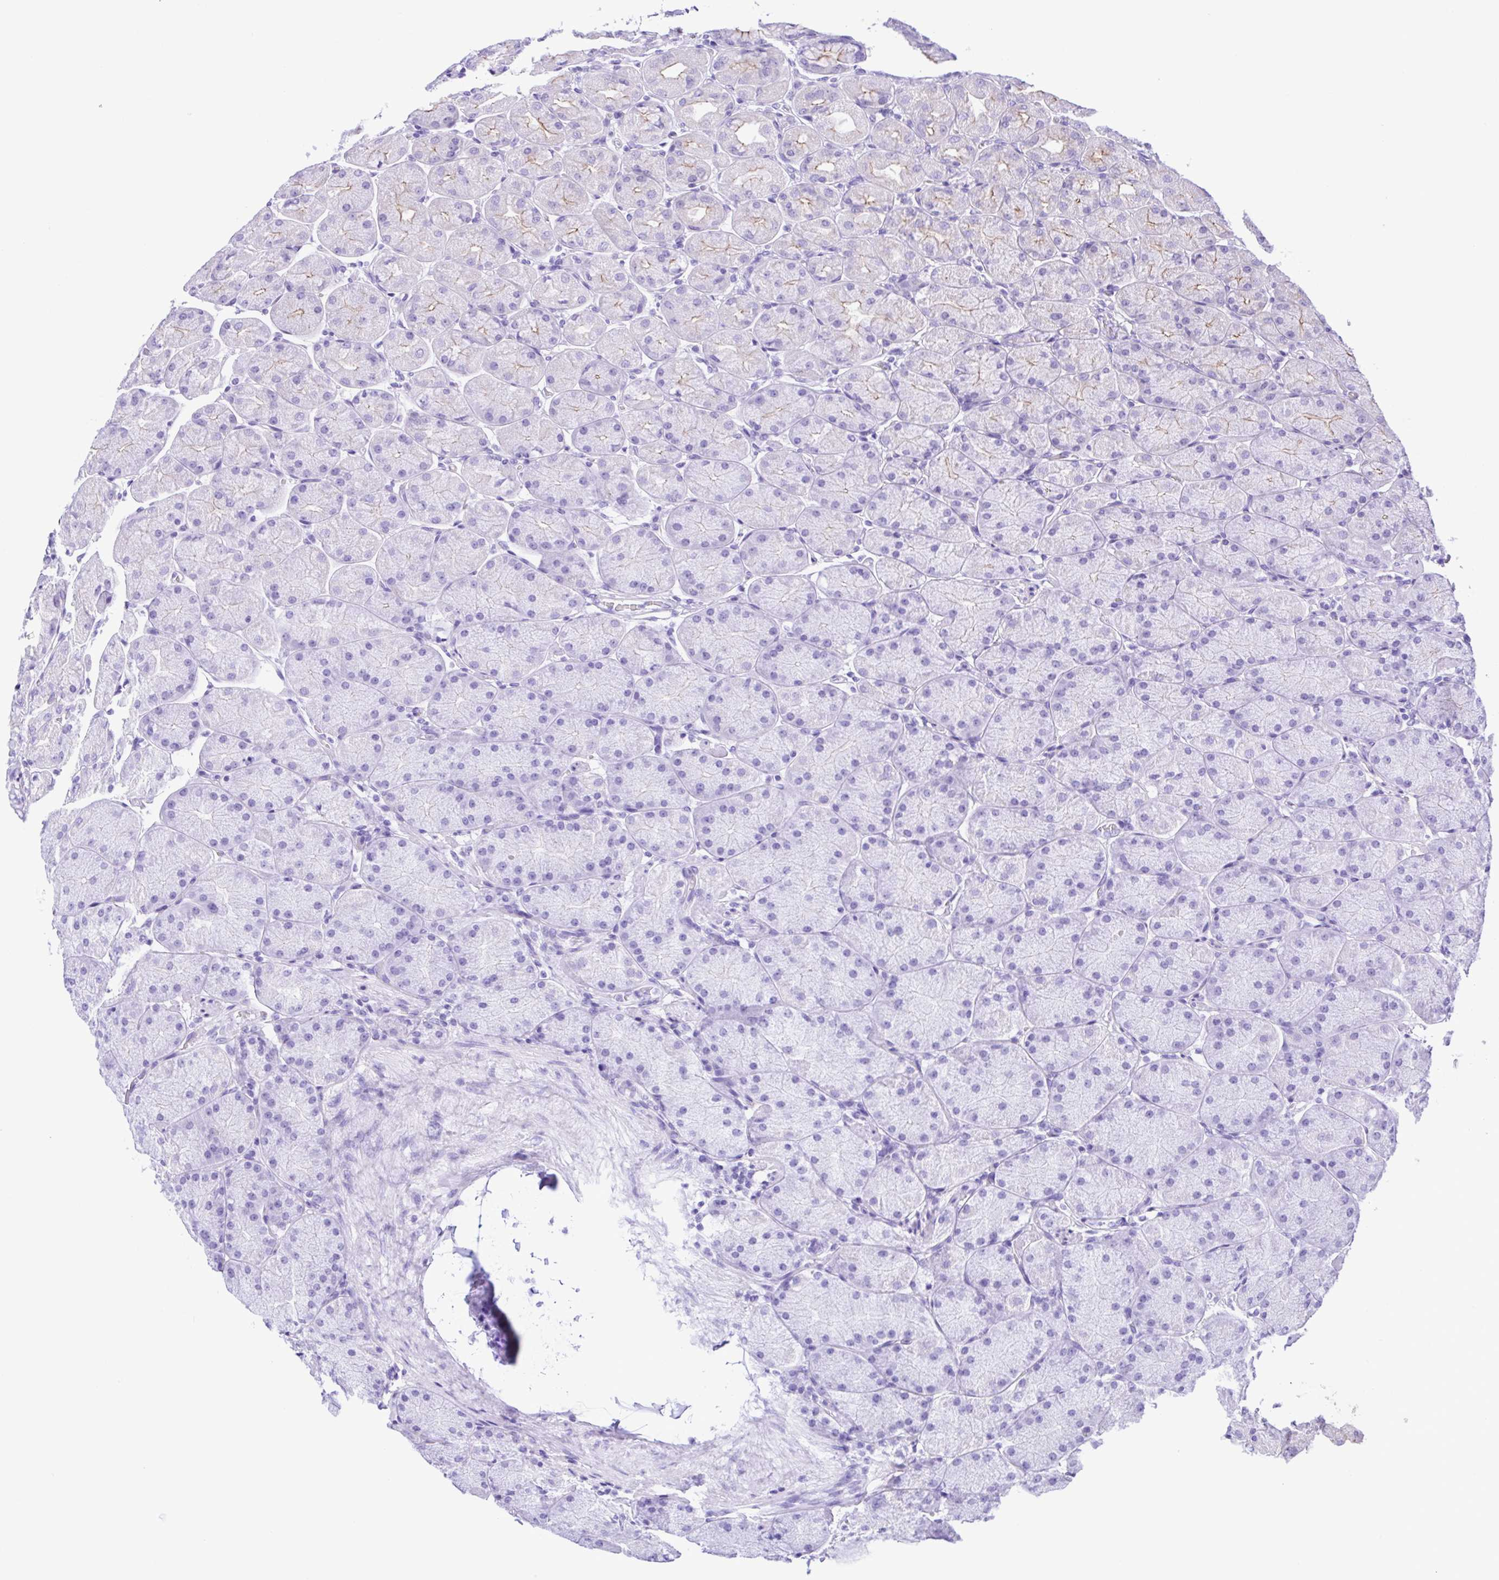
{"staining": {"intensity": "weak", "quantity": "25%-75%", "location": "cytoplasmic/membranous"}, "tissue": "stomach", "cell_type": "Glandular cells", "image_type": "normal", "snomed": [{"axis": "morphology", "description": "Normal tissue, NOS"}, {"axis": "topography", "description": "Stomach, upper"}], "caption": "Protein analysis of normal stomach exhibits weak cytoplasmic/membranous staining in approximately 25%-75% of glandular cells. (Brightfield microscopy of DAB IHC at high magnification).", "gene": "CYP11A1", "patient": {"sex": "female", "age": 56}}